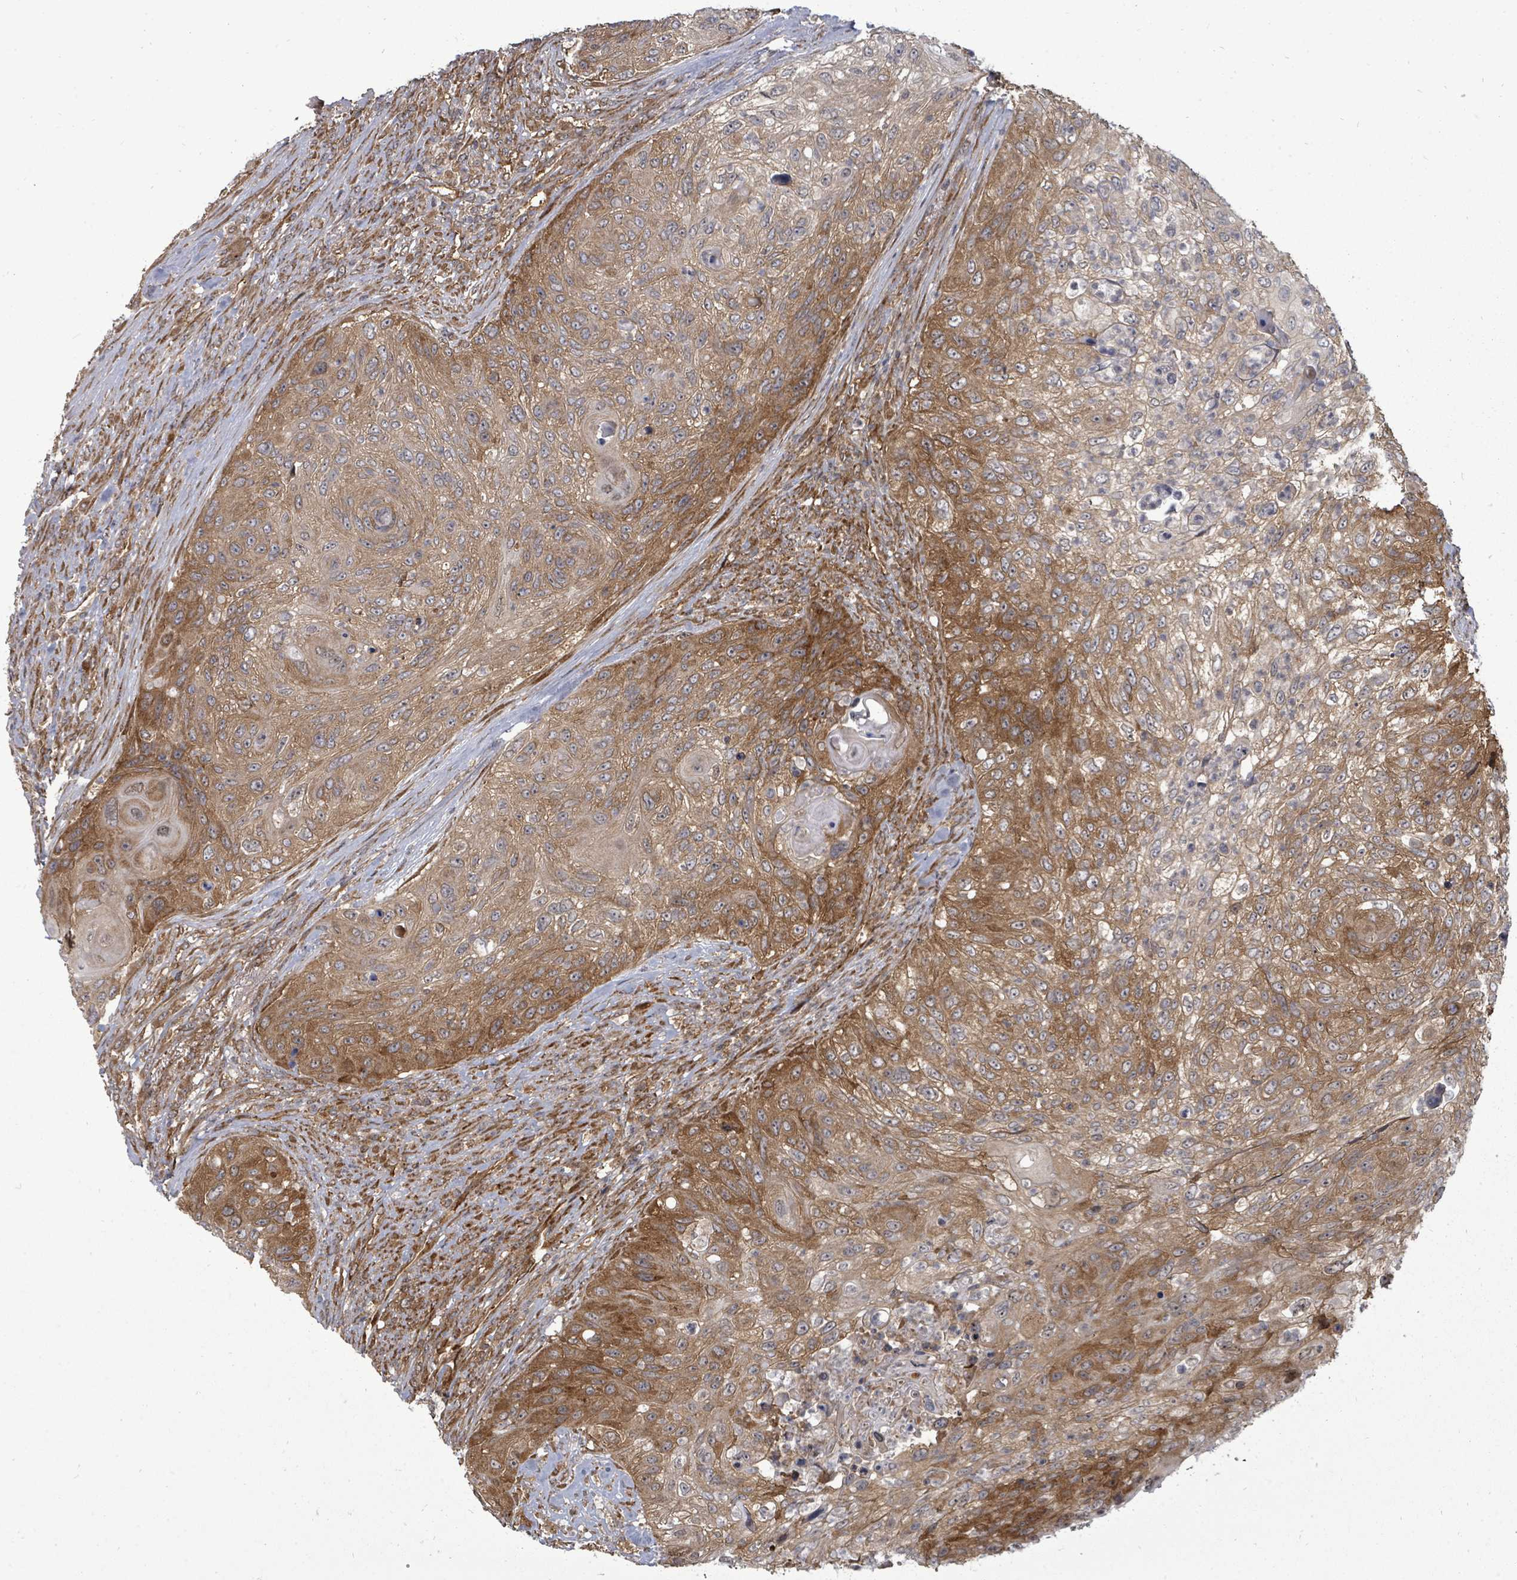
{"staining": {"intensity": "moderate", "quantity": ">75%", "location": "cytoplasmic/membranous"}, "tissue": "urothelial cancer", "cell_type": "Tumor cells", "image_type": "cancer", "snomed": [{"axis": "morphology", "description": "Urothelial carcinoma, High grade"}, {"axis": "topography", "description": "Urinary bladder"}], "caption": "The image reveals staining of urothelial carcinoma (high-grade), revealing moderate cytoplasmic/membranous protein positivity (brown color) within tumor cells.", "gene": "EIF3C", "patient": {"sex": "female", "age": 60}}